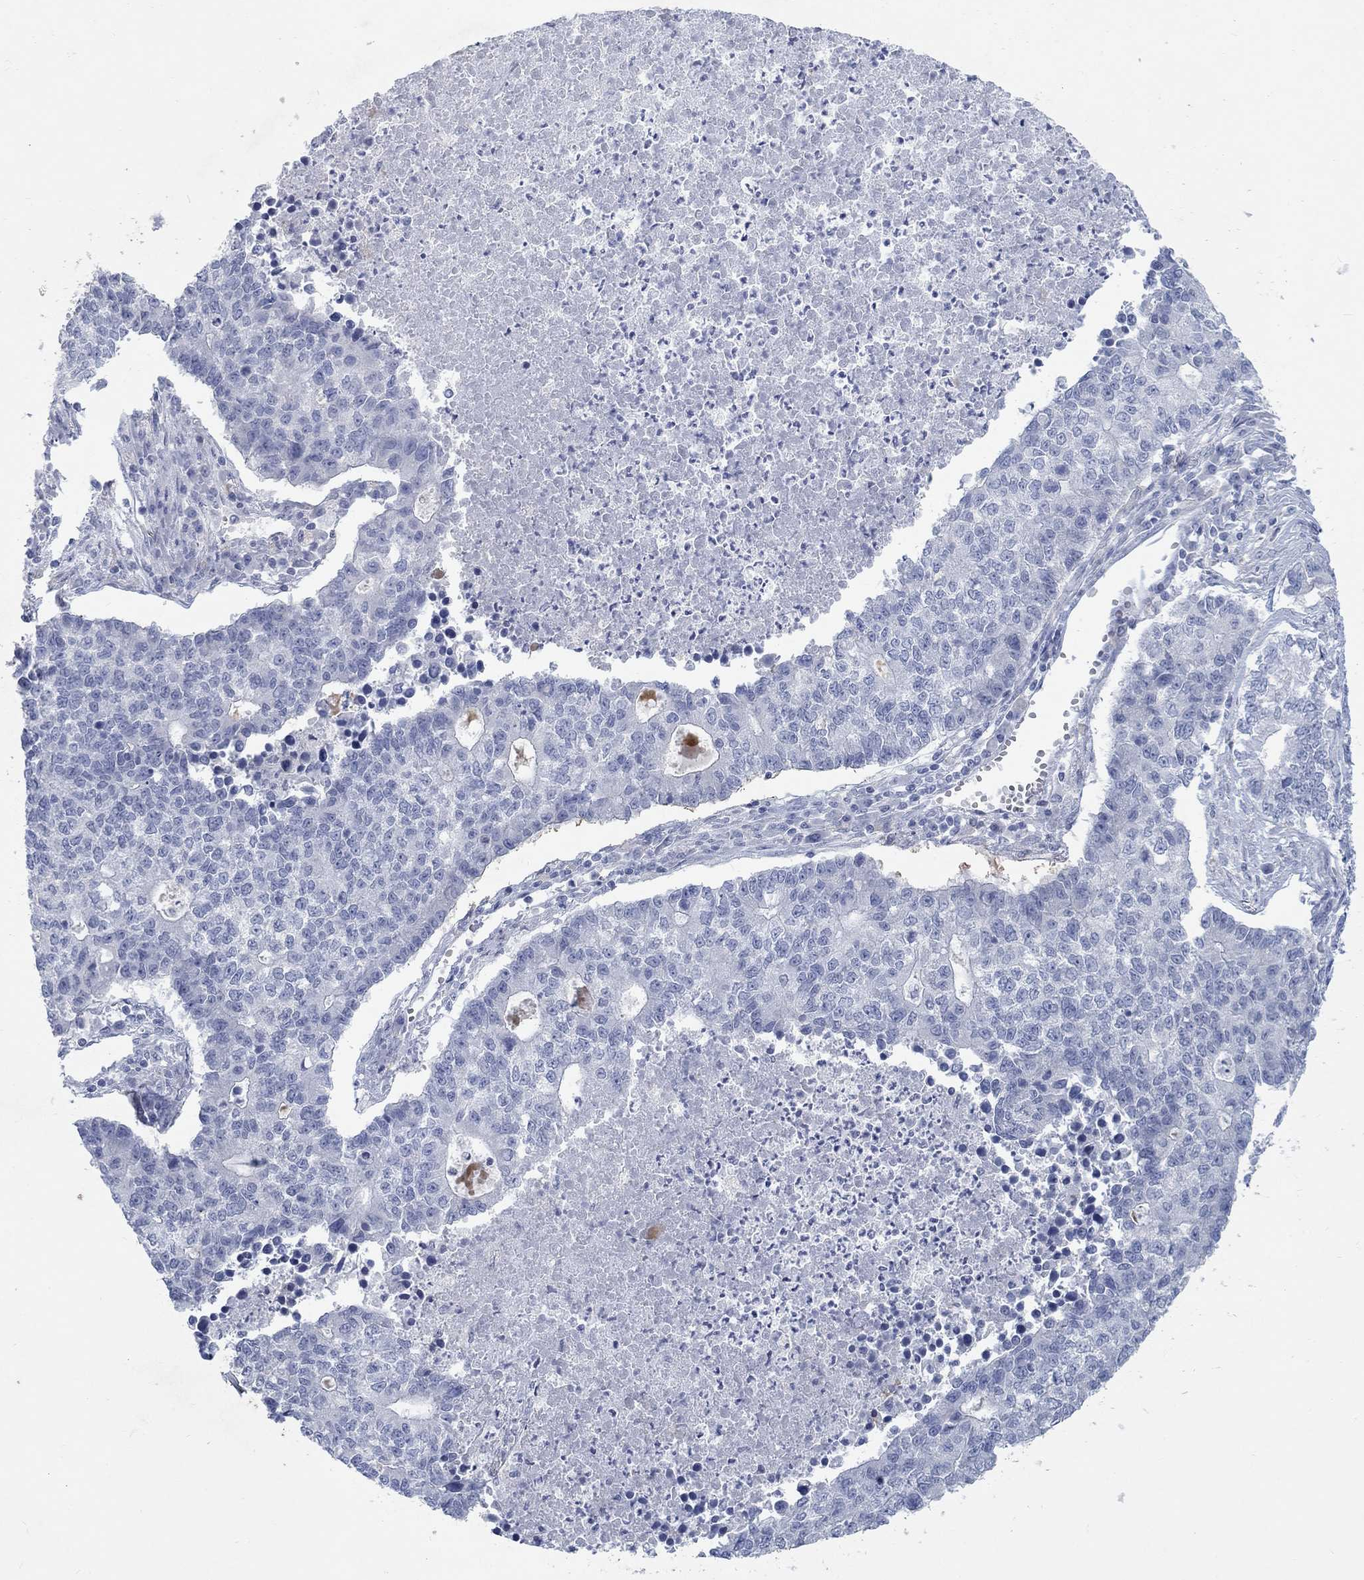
{"staining": {"intensity": "negative", "quantity": "none", "location": "none"}, "tissue": "lung cancer", "cell_type": "Tumor cells", "image_type": "cancer", "snomed": [{"axis": "morphology", "description": "Adenocarcinoma, NOS"}, {"axis": "topography", "description": "Lung"}], "caption": "The histopathology image demonstrates no staining of tumor cells in lung adenocarcinoma. The staining was performed using DAB (3,3'-diaminobenzidine) to visualize the protein expression in brown, while the nuclei were stained in blue with hematoxylin (Magnification: 20x).", "gene": "RFTN2", "patient": {"sex": "male", "age": 57}}